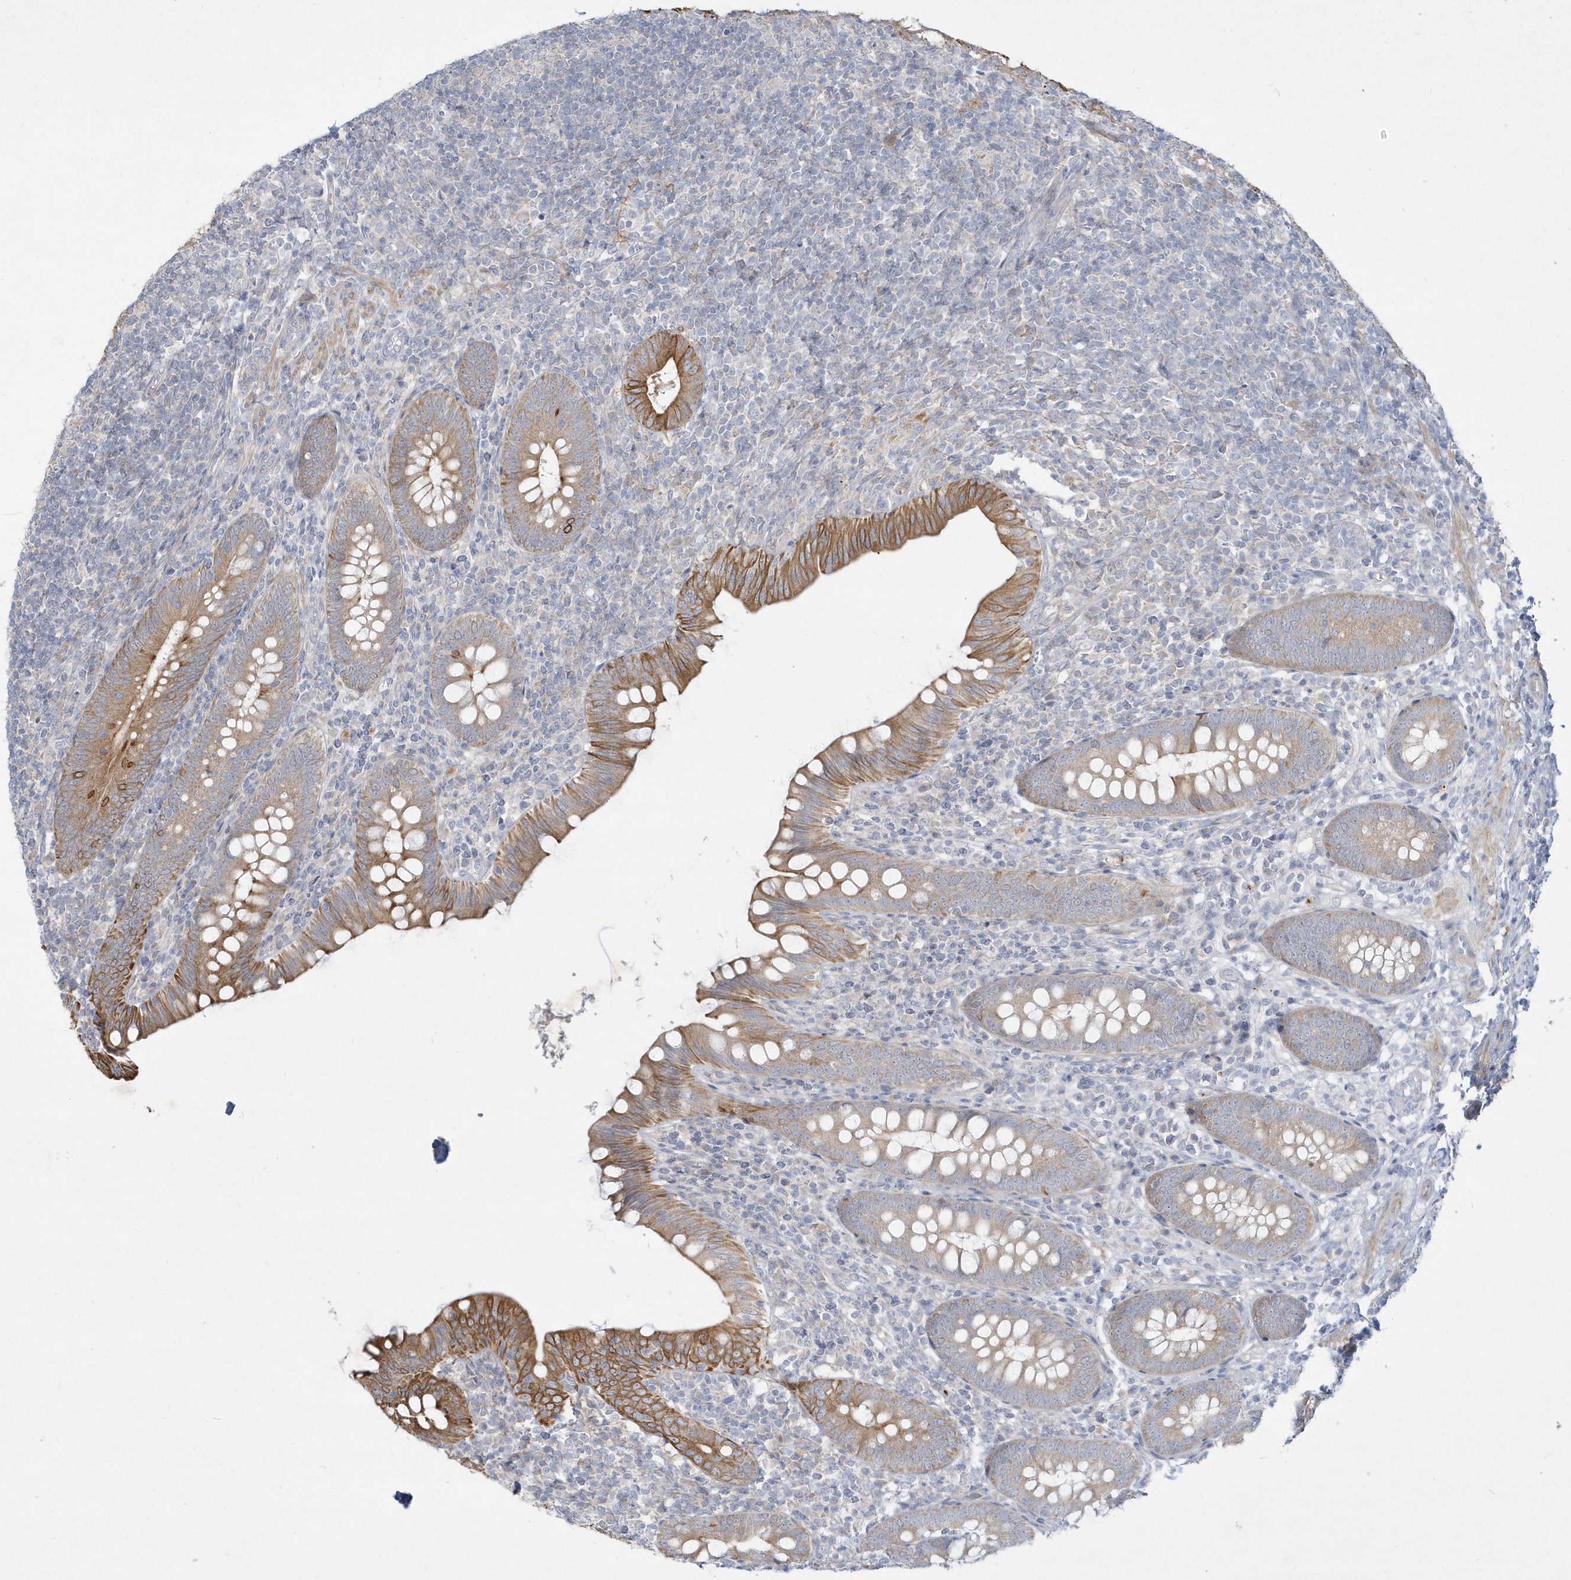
{"staining": {"intensity": "moderate", "quantity": ">75%", "location": "cytoplasmic/membranous"}, "tissue": "appendix", "cell_type": "Glandular cells", "image_type": "normal", "snomed": [{"axis": "morphology", "description": "Normal tissue, NOS"}, {"axis": "topography", "description": "Appendix"}], "caption": "Glandular cells display medium levels of moderate cytoplasmic/membranous staining in approximately >75% of cells in benign human appendix.", "gene": "LARS1", "patient": {"sex": "male", "age": 14}}